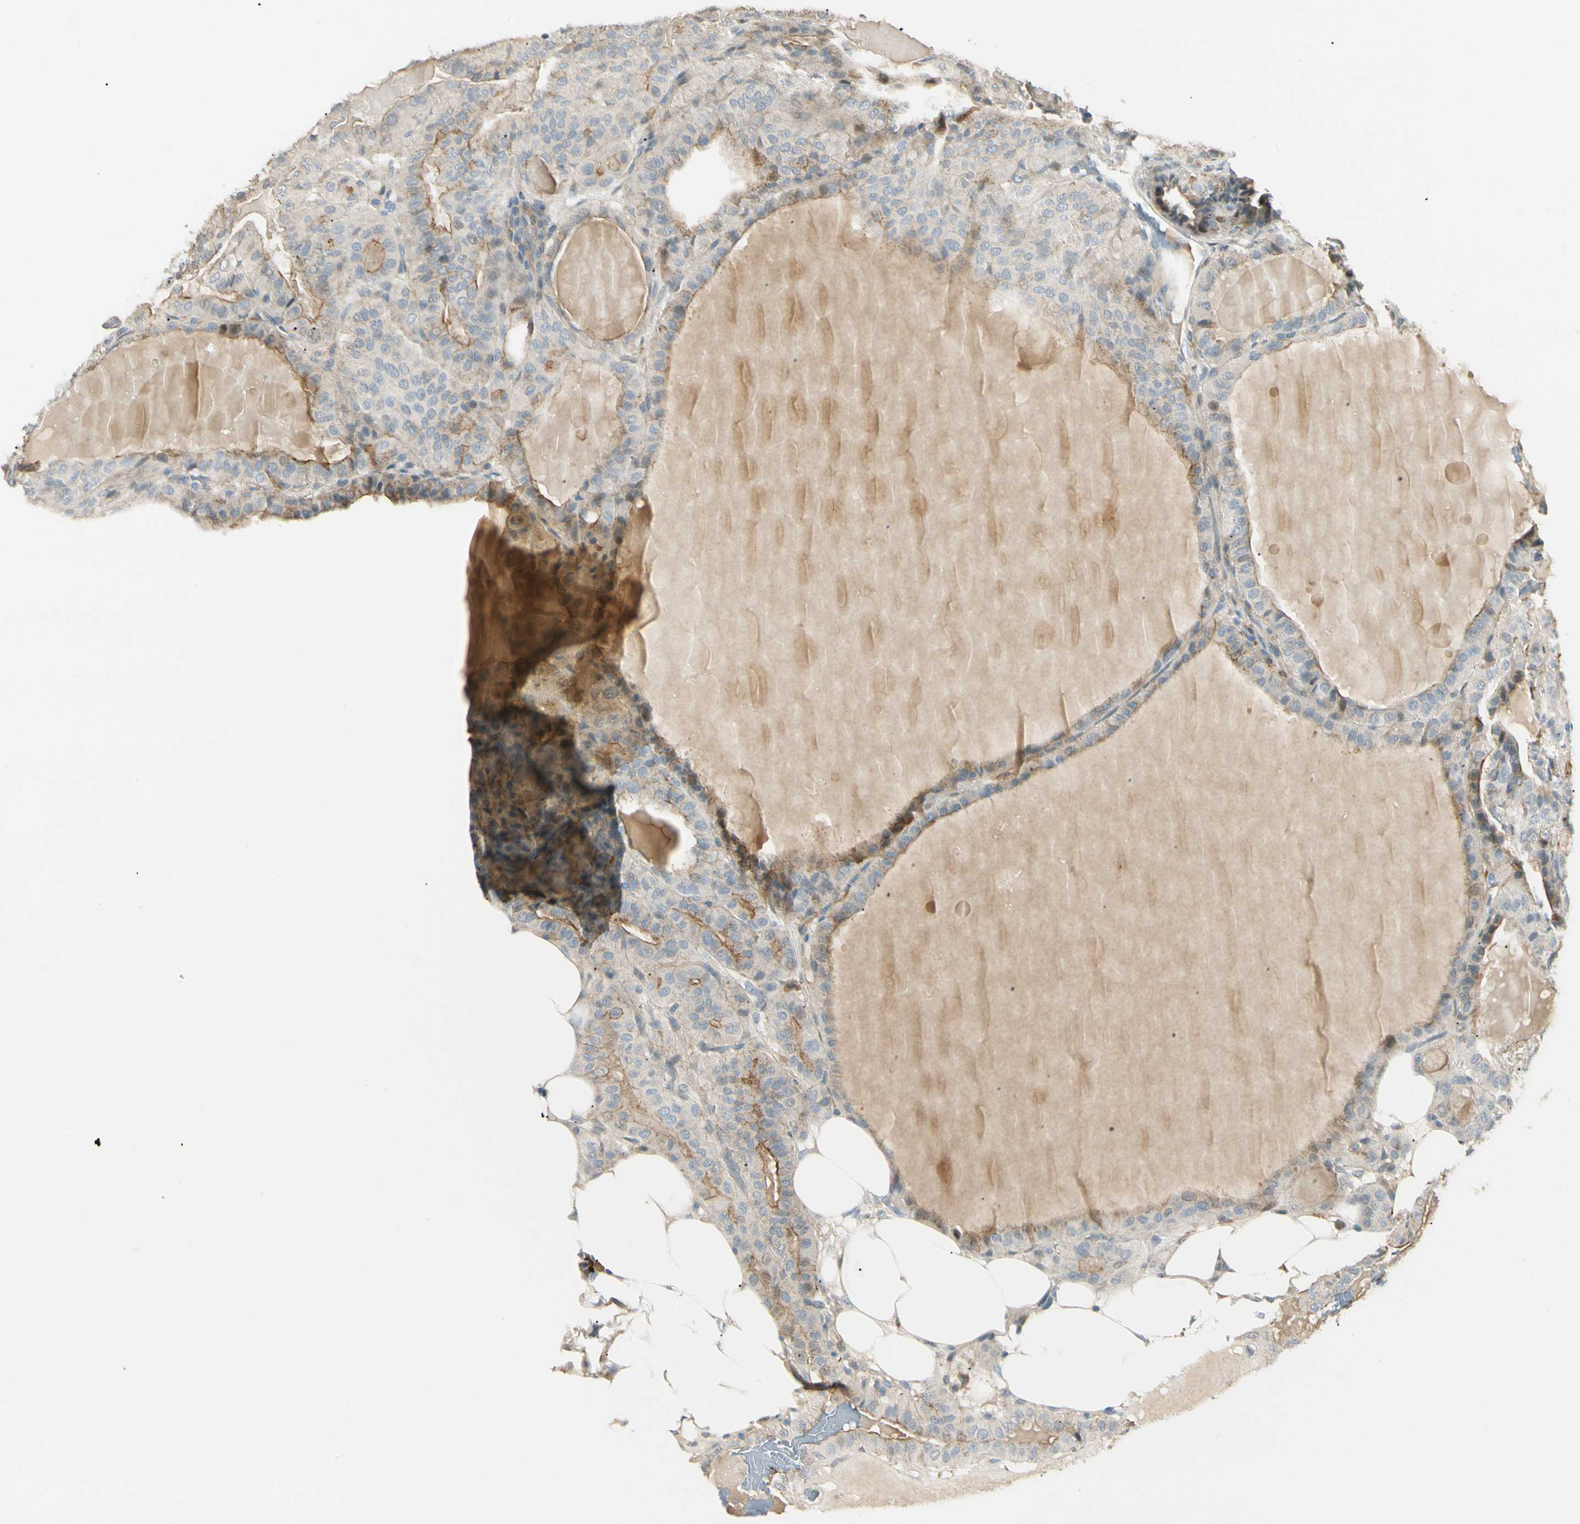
{"staining": {"intensity": "weak", "quantity": "25%-75%", "location": "cytoplasmic/membranous"}, "tissue": "thyroid cancer", "cell_type": "Tumor cells", "image_type": "cancer", "snomed": [{"axis": "morphology", "description": "Papillary adenocarcinoma, NOS"}, {"axis": "topography", "description": "Thyroid gland"}], "caption": "Immunohistochemistry photomicrograph of neoplastic tissue: papillary adenocarcinoma (thyroid) stained using IHC displays low levels of weak protein expression localized specifically in the cytoplasmic/membranous of tumor cells, appearing as a cytoplasmic/membranous brown color.", "gene": "P3H2", "patient": {"sex": "male", "age": 77}}